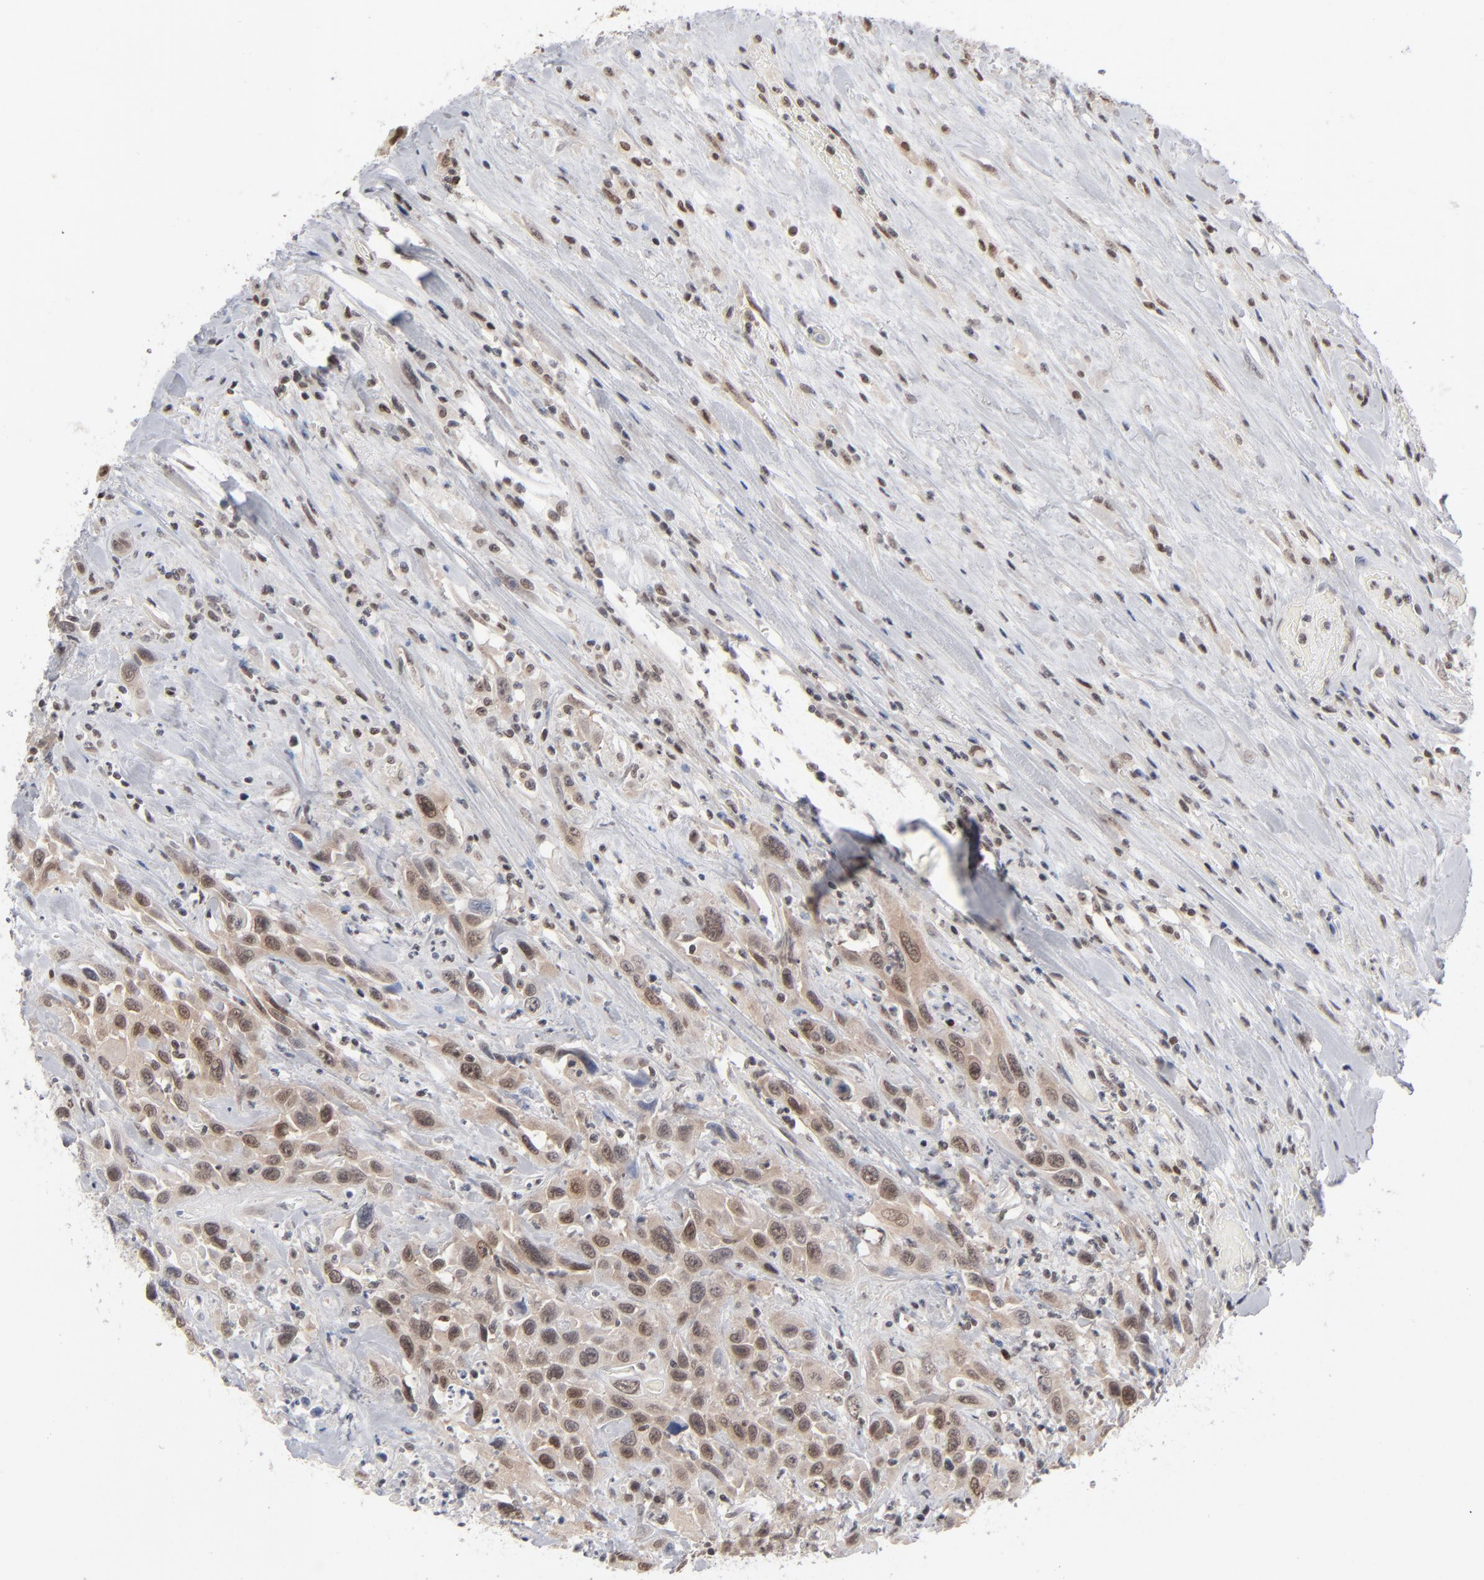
{"staining": {"intensity": "moderate", "quantity": ">75%", "location": "nuclear"}, "tissue": "urothelial cancer", "cell_type": "Tumor cells", "image_type": "cancer", "snomed": [{"axis": "morphology", "description": "Urothelial carcinoma, High grade"}, {"axis": "topography", "description": "Urinary bladder"}], "caption": "About >75% of tumor cells in urothelial cancer display moderate nuclear protein expression as visualized by brown immunohistochemical staining.", "gene": "IRF9", "patient": {"sex": "female", "age": 84}}